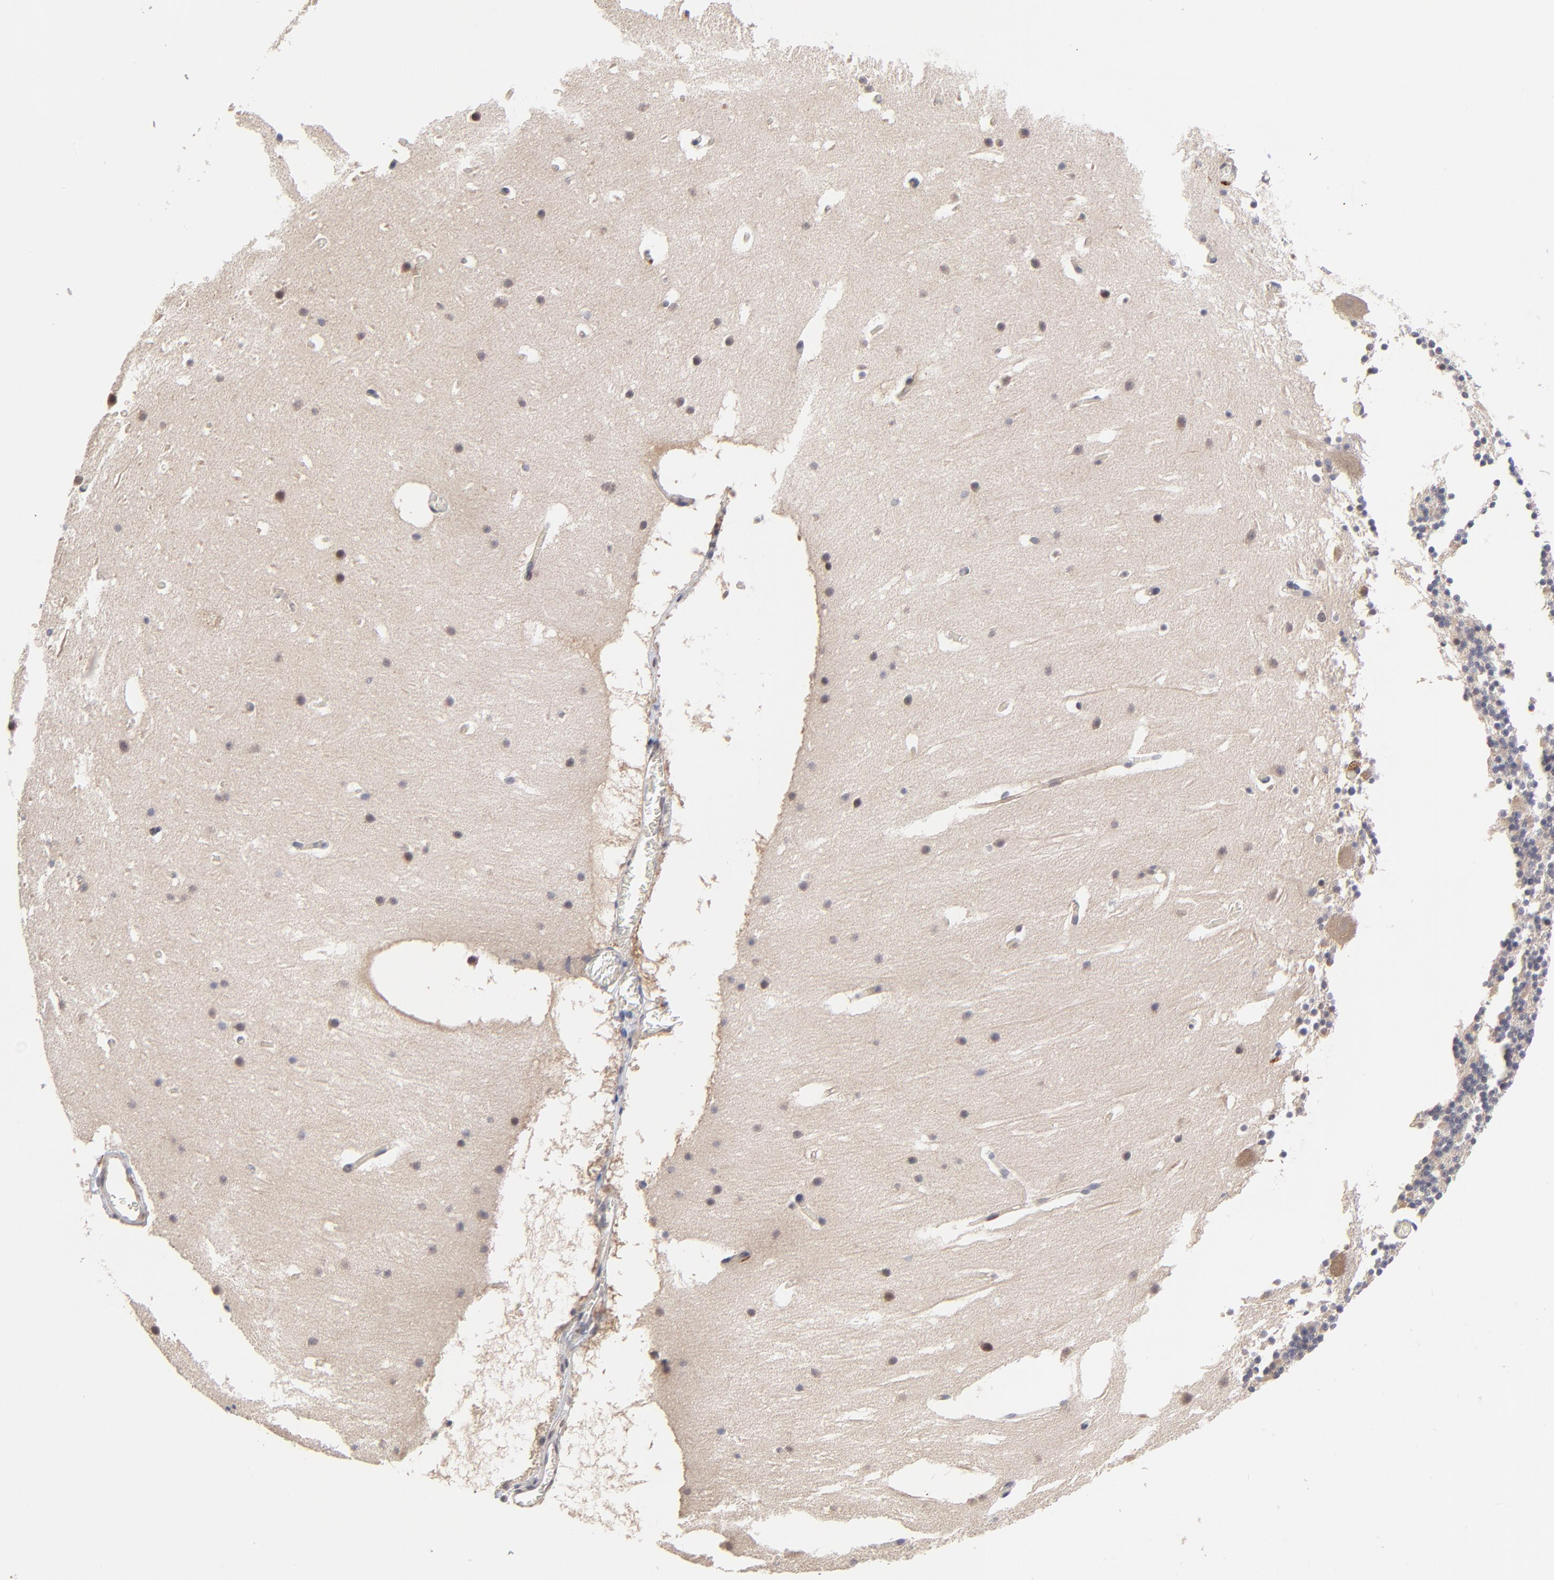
{"staining": {"intensity": "weak", "quantity": "<25%", "location": "cytoplasmic/membranous"}, "tissue": "cerebellum", "cell_type": "Cells in granular layer", "image_type": "normal", "snomed": [{"axis": "morphology", "description": "Normal tissue, NOS"}, {"axis": "topography", "description": "Cerebellum"}], "caption": "Cerebellum stained for a protein using immunohistochemistry shows no expression cells in granular layer.", "gene": "PDE4B", "patient": {"sex": "male", "age": 45}}